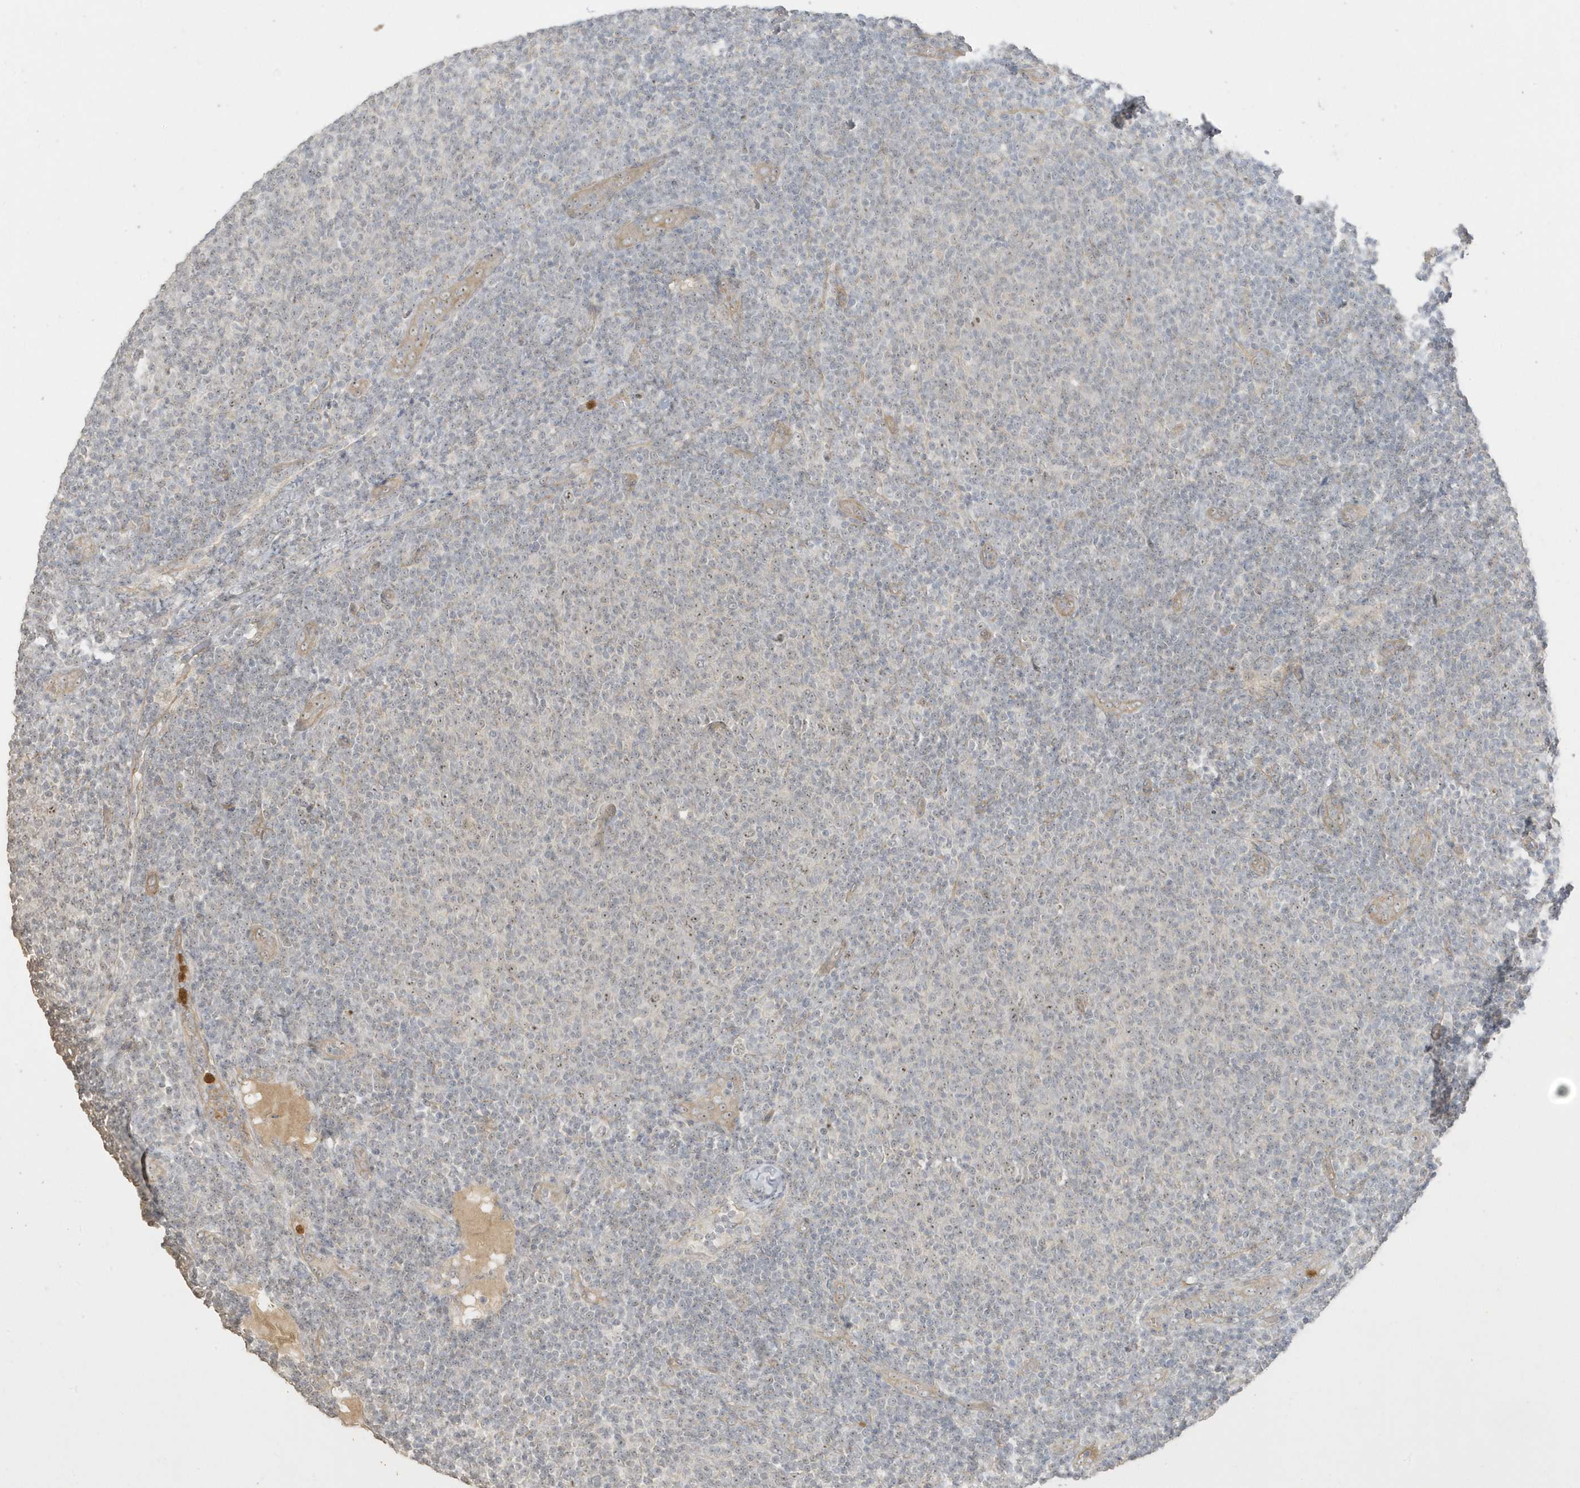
{"staining": {"intensity": "weak", "quantity": "25%-75%", "location": "nuclear"}, "tissue": "lymphoma", "cell_type": "Tumor cells", "image_type": "cancer", "snomed": [{"axis": "morphology", "description": "Malignant lymphoma, non-Hodgkin's type, Low grade"}, {"axis": "topography", "description": "Lymph node"}], "caption": "This histopathology image demonstrates low-grade malignant lymphoma, non-Hodgkin's type stained with immunohistochemistry to label a protein in brown. The nuclear of tumor cells show weak positivity for the protein. Nuclei are counter-stained blue.", "gene": "DDX18", "patient": {"sex": "male", "age": 66}}